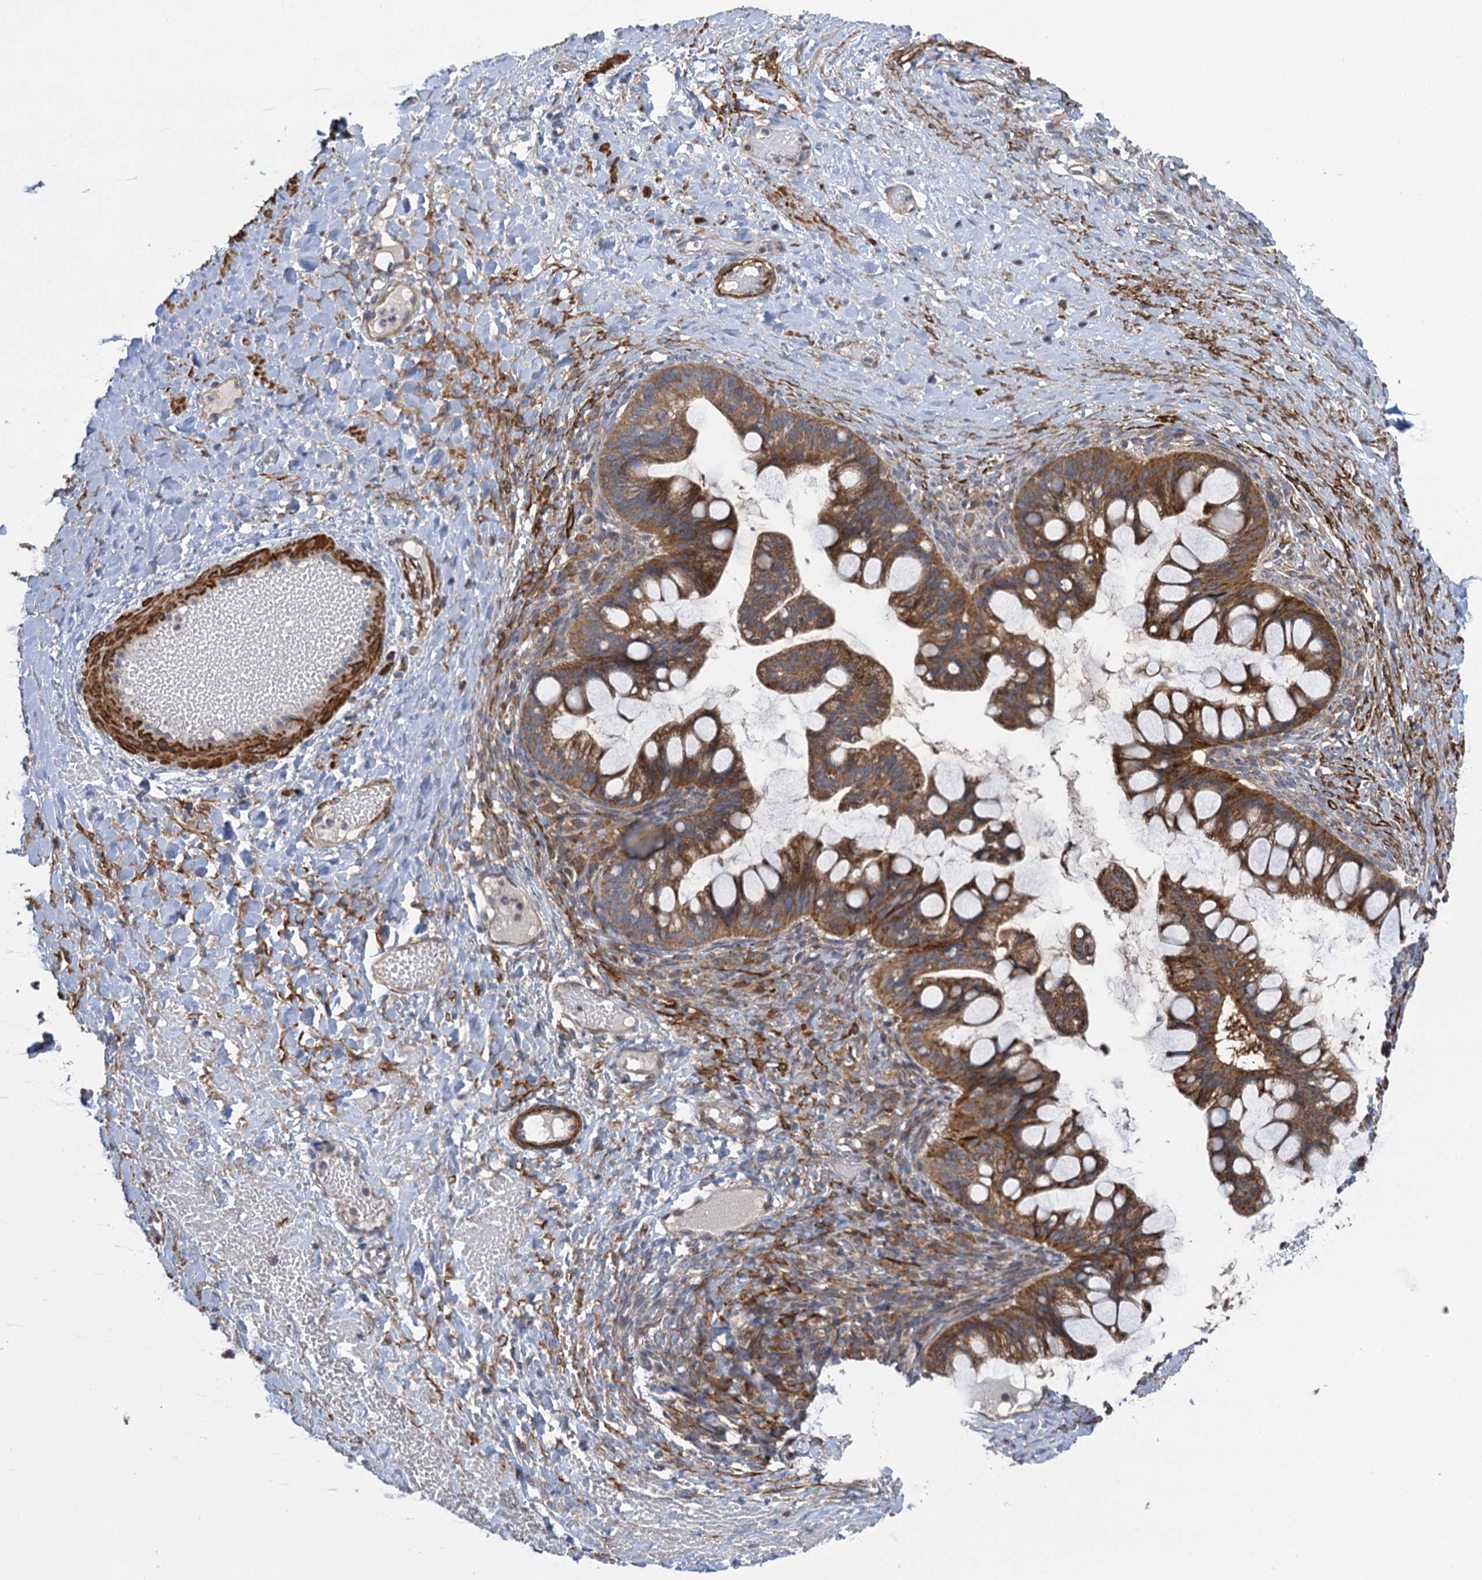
{"staining": {"intensity": "strong", "quantity": ">75%", "location": "cytoplasmic/membranous"}, "tissue": "ovarian cancer", "cell_type": "Tumor cells", "image_type": "cancer", "snomed": [{"axis": "morphology", "description": "Cystadenocarcinoma, mucinous, NOS"}, {"axis": "topography", "description": "Ovary"}], "caption": "This is a histology image of IHC staining of ovarian cancer, which shows strong staining in the cytoplasmic/membranous of tumor cells.", "gene": "WDR88", "patient": {"sex": "female", "age": 73}}